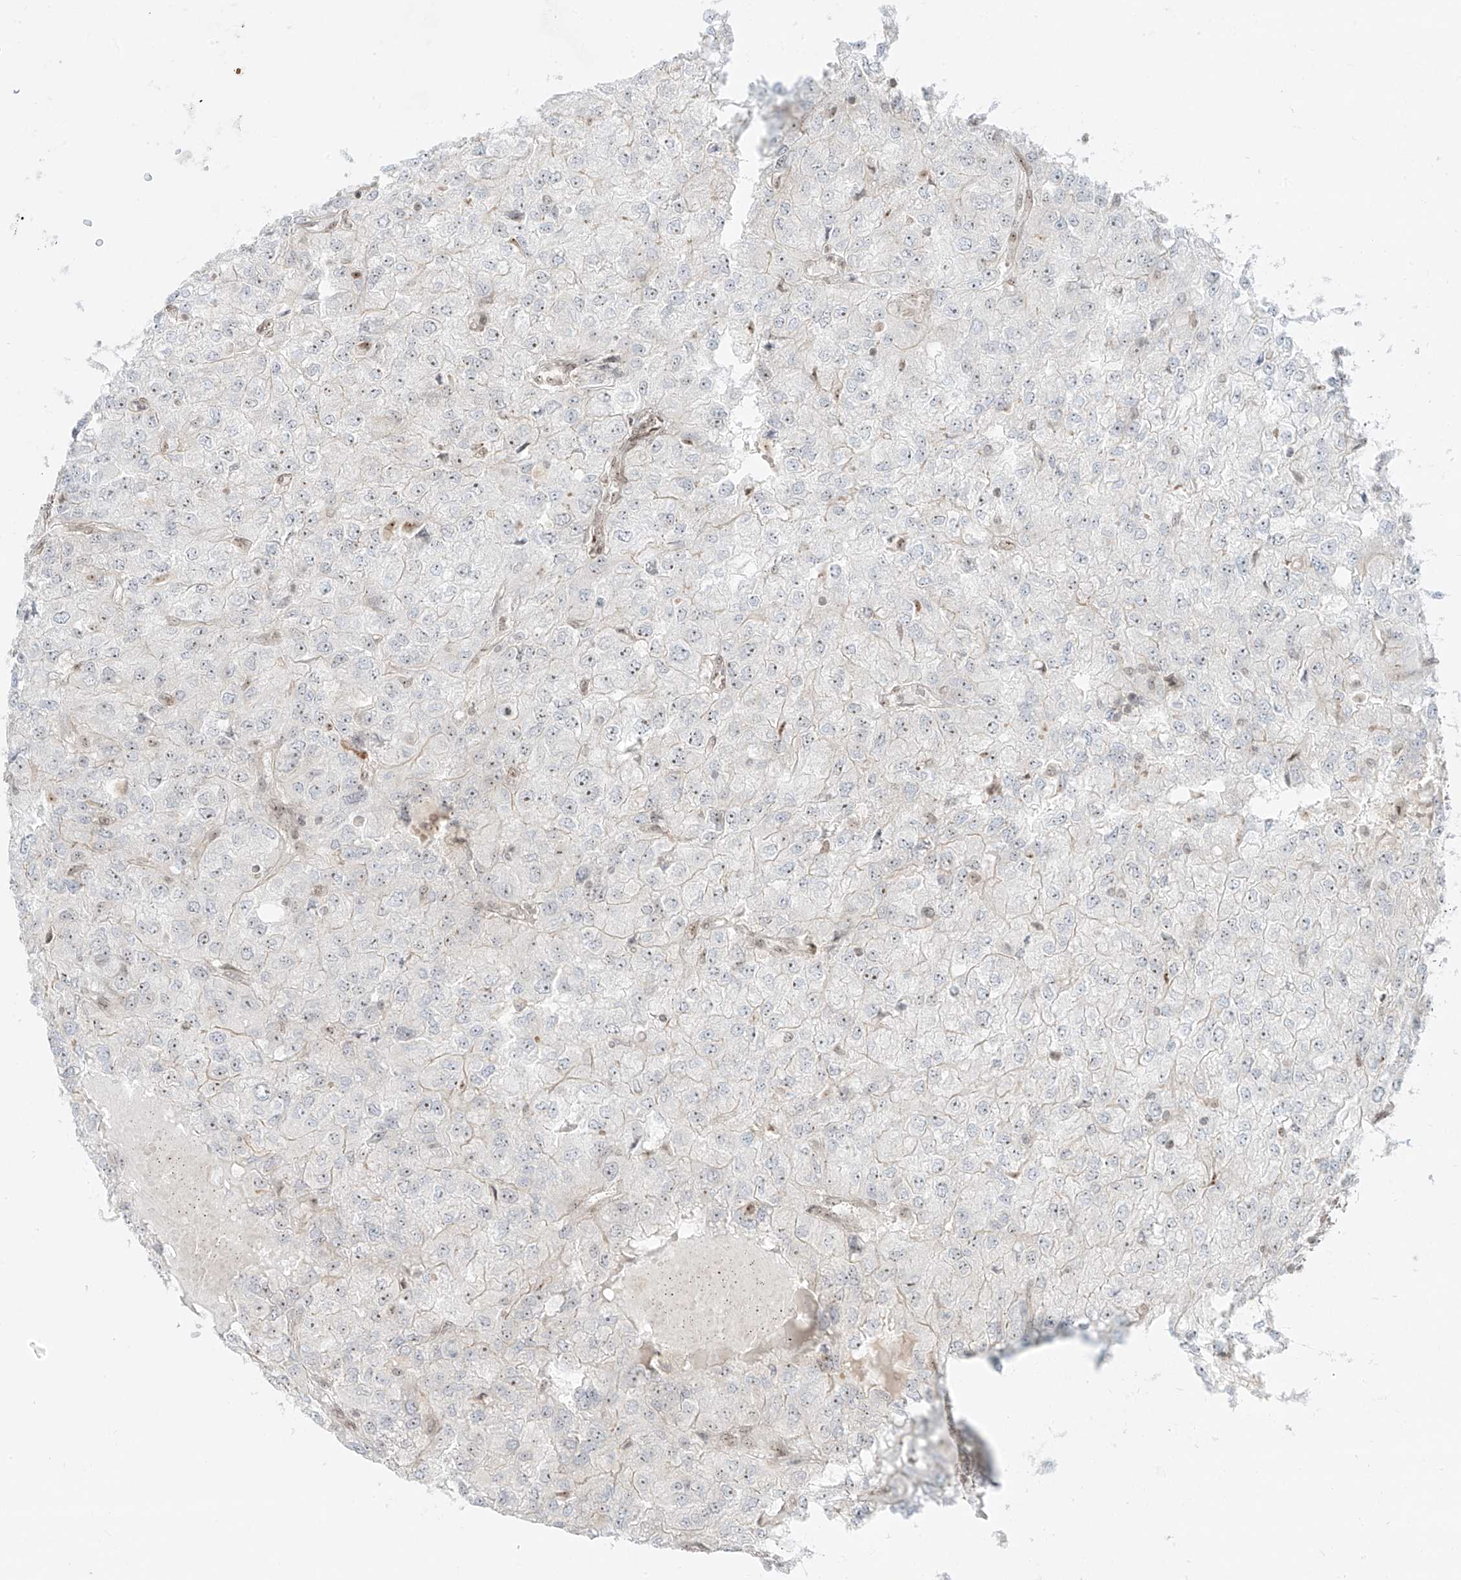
{"staining": {"intensity": "negative", "quantity": "none", "location": "none"}, "tissue": "renal cancer", "cell_type": "Tumor cells", "image_type": "cancer", "snomed": [{"axis": "morphology", "description": "Adenocarcinoma, NOS"}, {"axis": "topography", "description": "Kidney"}], "caption": "Renal cancer (adenocarcinoma) was stained to show a protein in brown. There is no significant expression in tumor cells.", "gene": "ZNF512", "patient": {"sex": "female", "age": 54}}